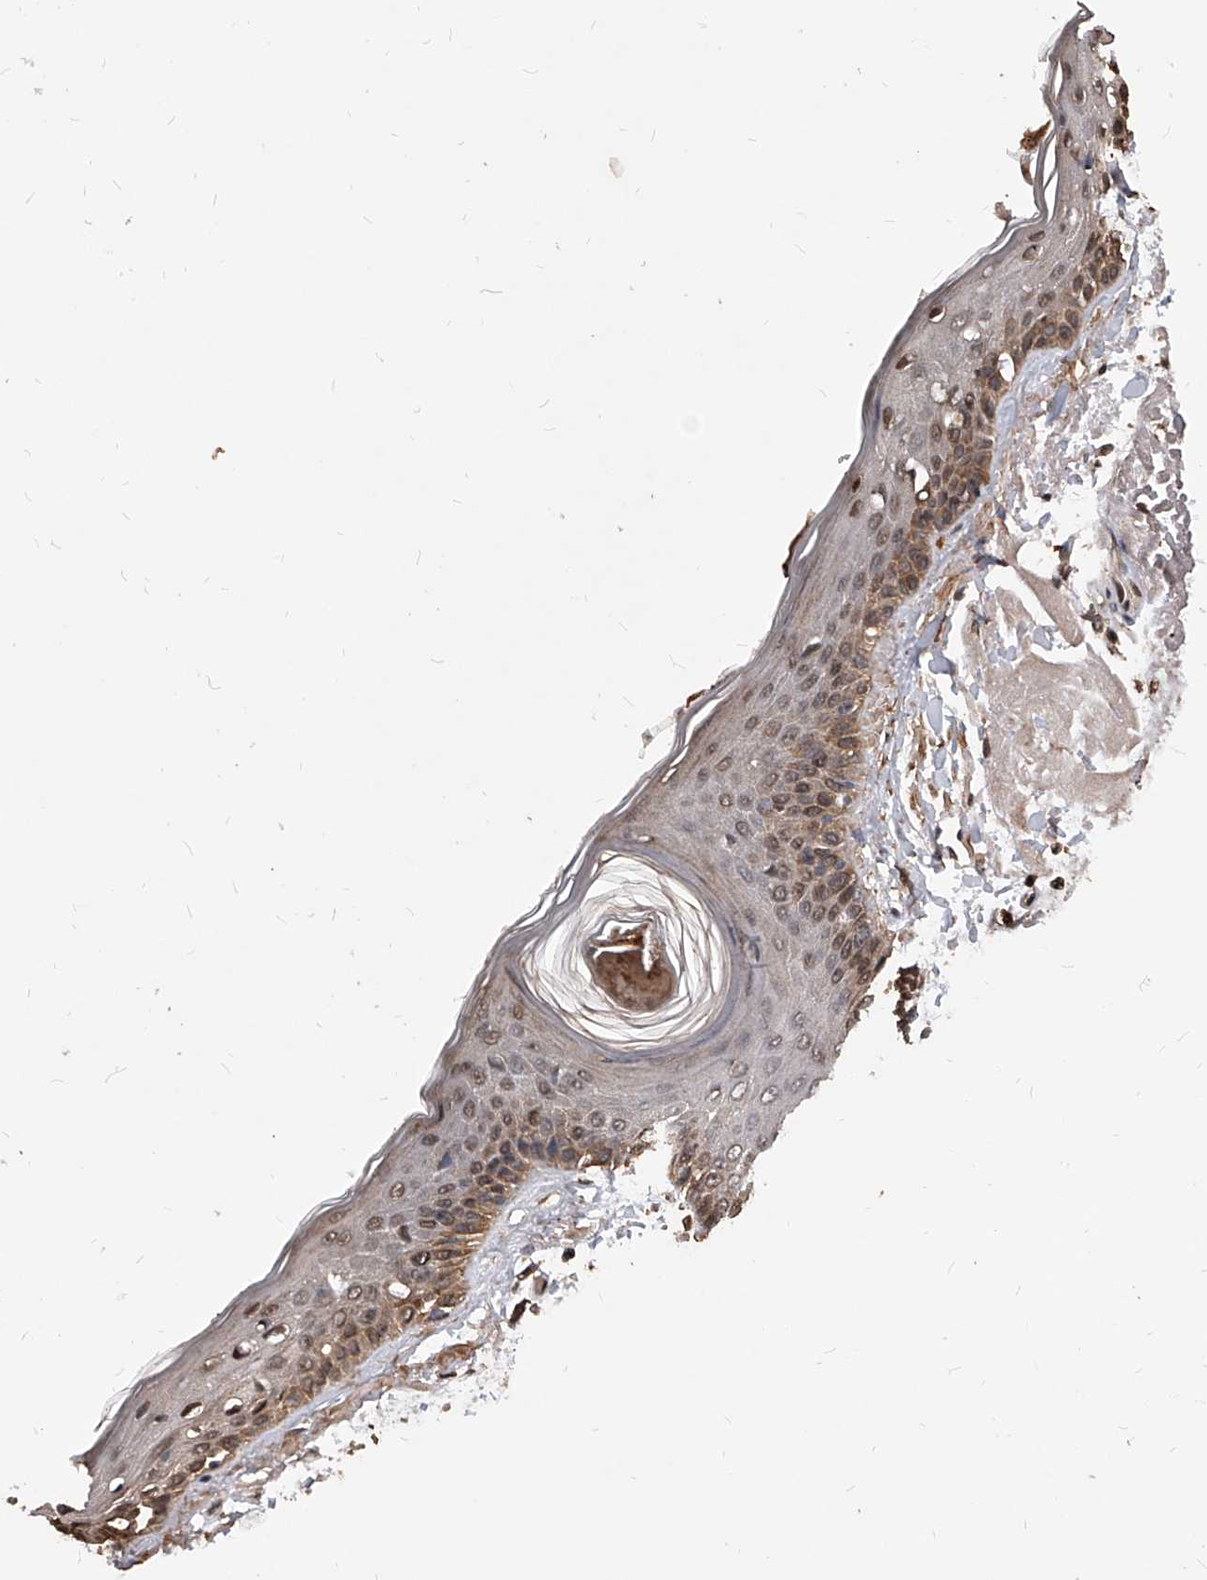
{"staining": {"intensity": "strong", "quantity": ">75%", "location": "cytoplasmic/membranous"}, "tissue": "skin", "cell_type": "Fibroblasts", "image_type": "normal", "snomed": [{"axis": "morphology", "description": "Normal tissue, NOS"}, {"axis": "topography", "description": "Skin"}, {"axis": "topography", "description": "Skeletal muscle"}], "caption": "This photomicrograph reveals normal skin stained with immunohistochemistry (IHC) to label a protein in brown. The cytoplasmic/membranous of fibroblasts show strong positivity for the protein. Nuclei are counter-stained blue.", "gene": "ID1", "patient": {"sex": "male", "age": 83}}